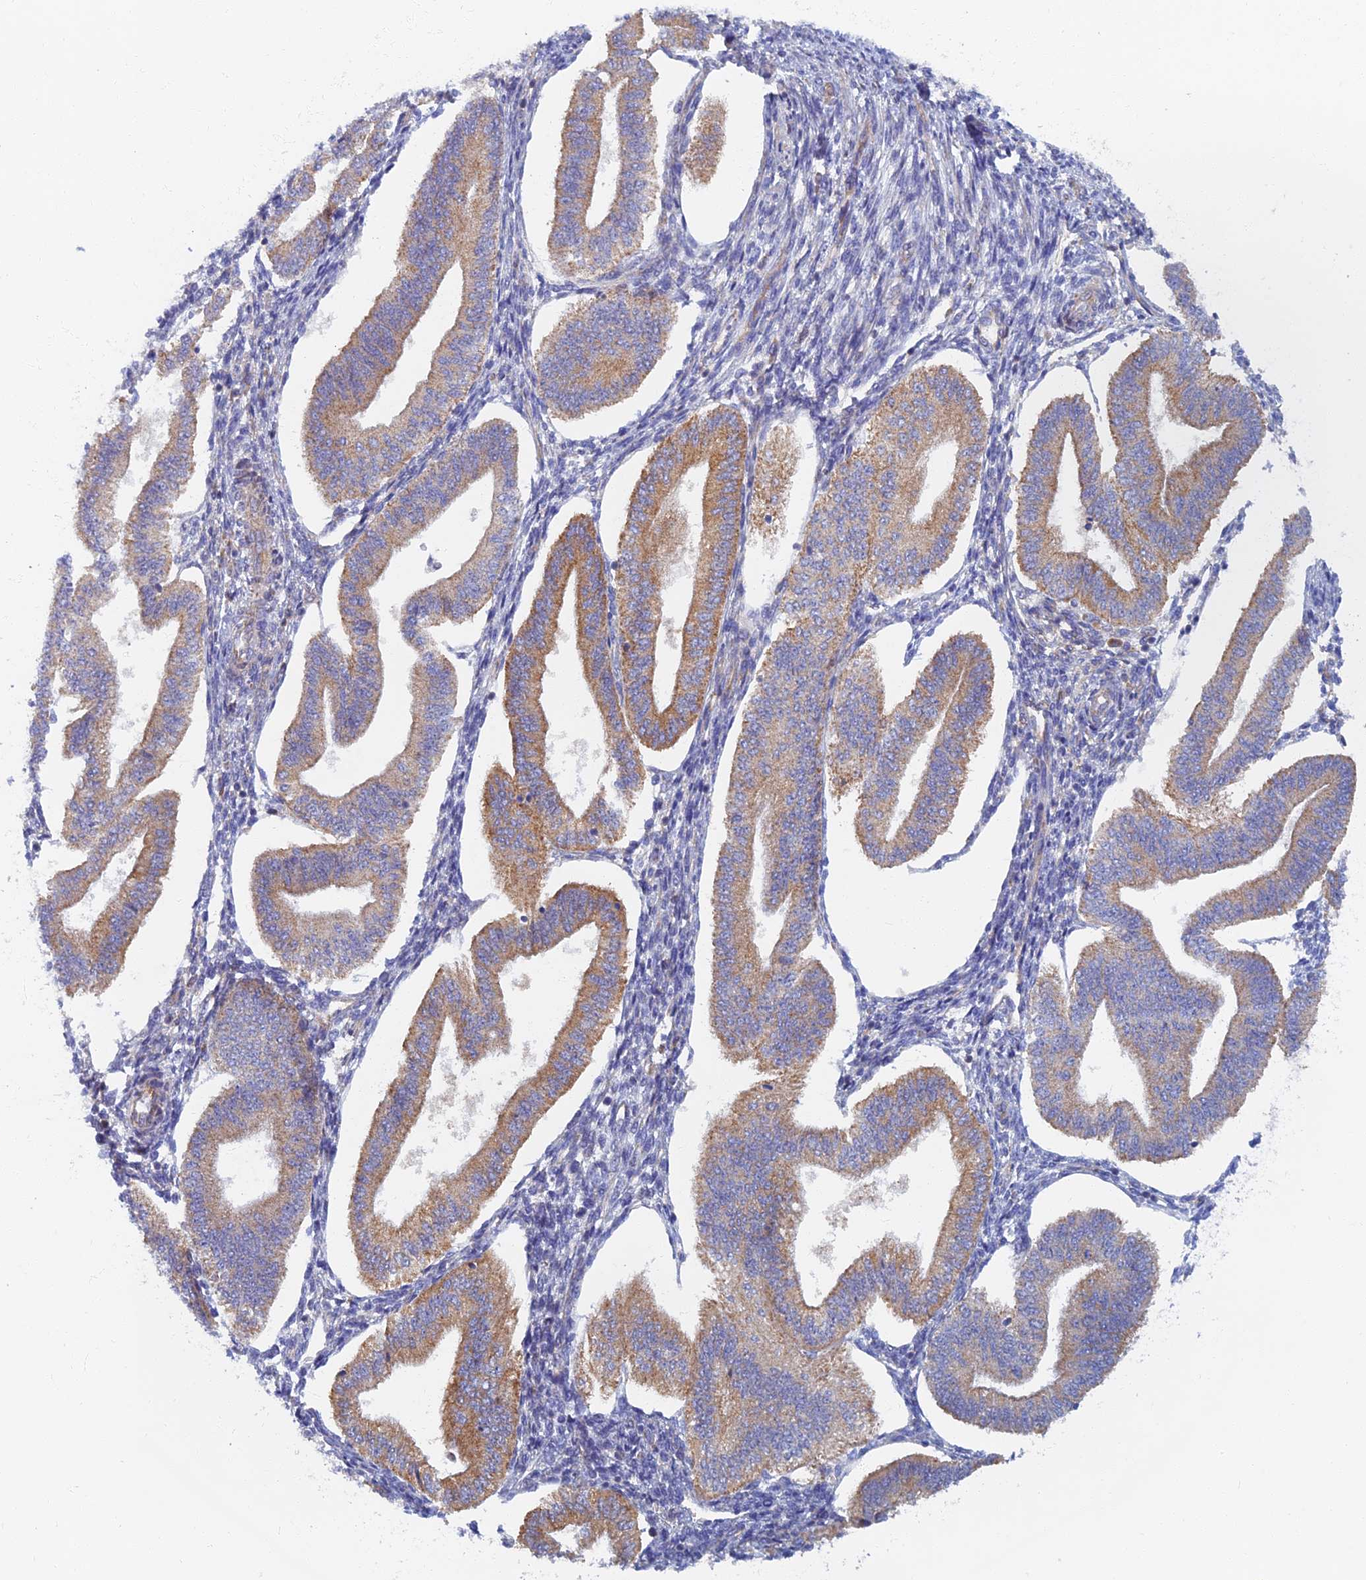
{"staining": {"intensity": "negative", "quantity": "none", "location": "none"}, "tissue": "endometrium", "cell_type": "Cells in endometrial stroma", "image_type": "normal", "snomed": [{"axis": "morphology", "description": "Normal tissue, NOS"}, {"axis": "topography", "description": "Endometrium"}], "caption": "Protein analysis of normal endometrium demonstrates no significant staining in cells in endometrial stroma.", "gene": "TMEM44", "patient": {"sex": "female", "age": 34}}